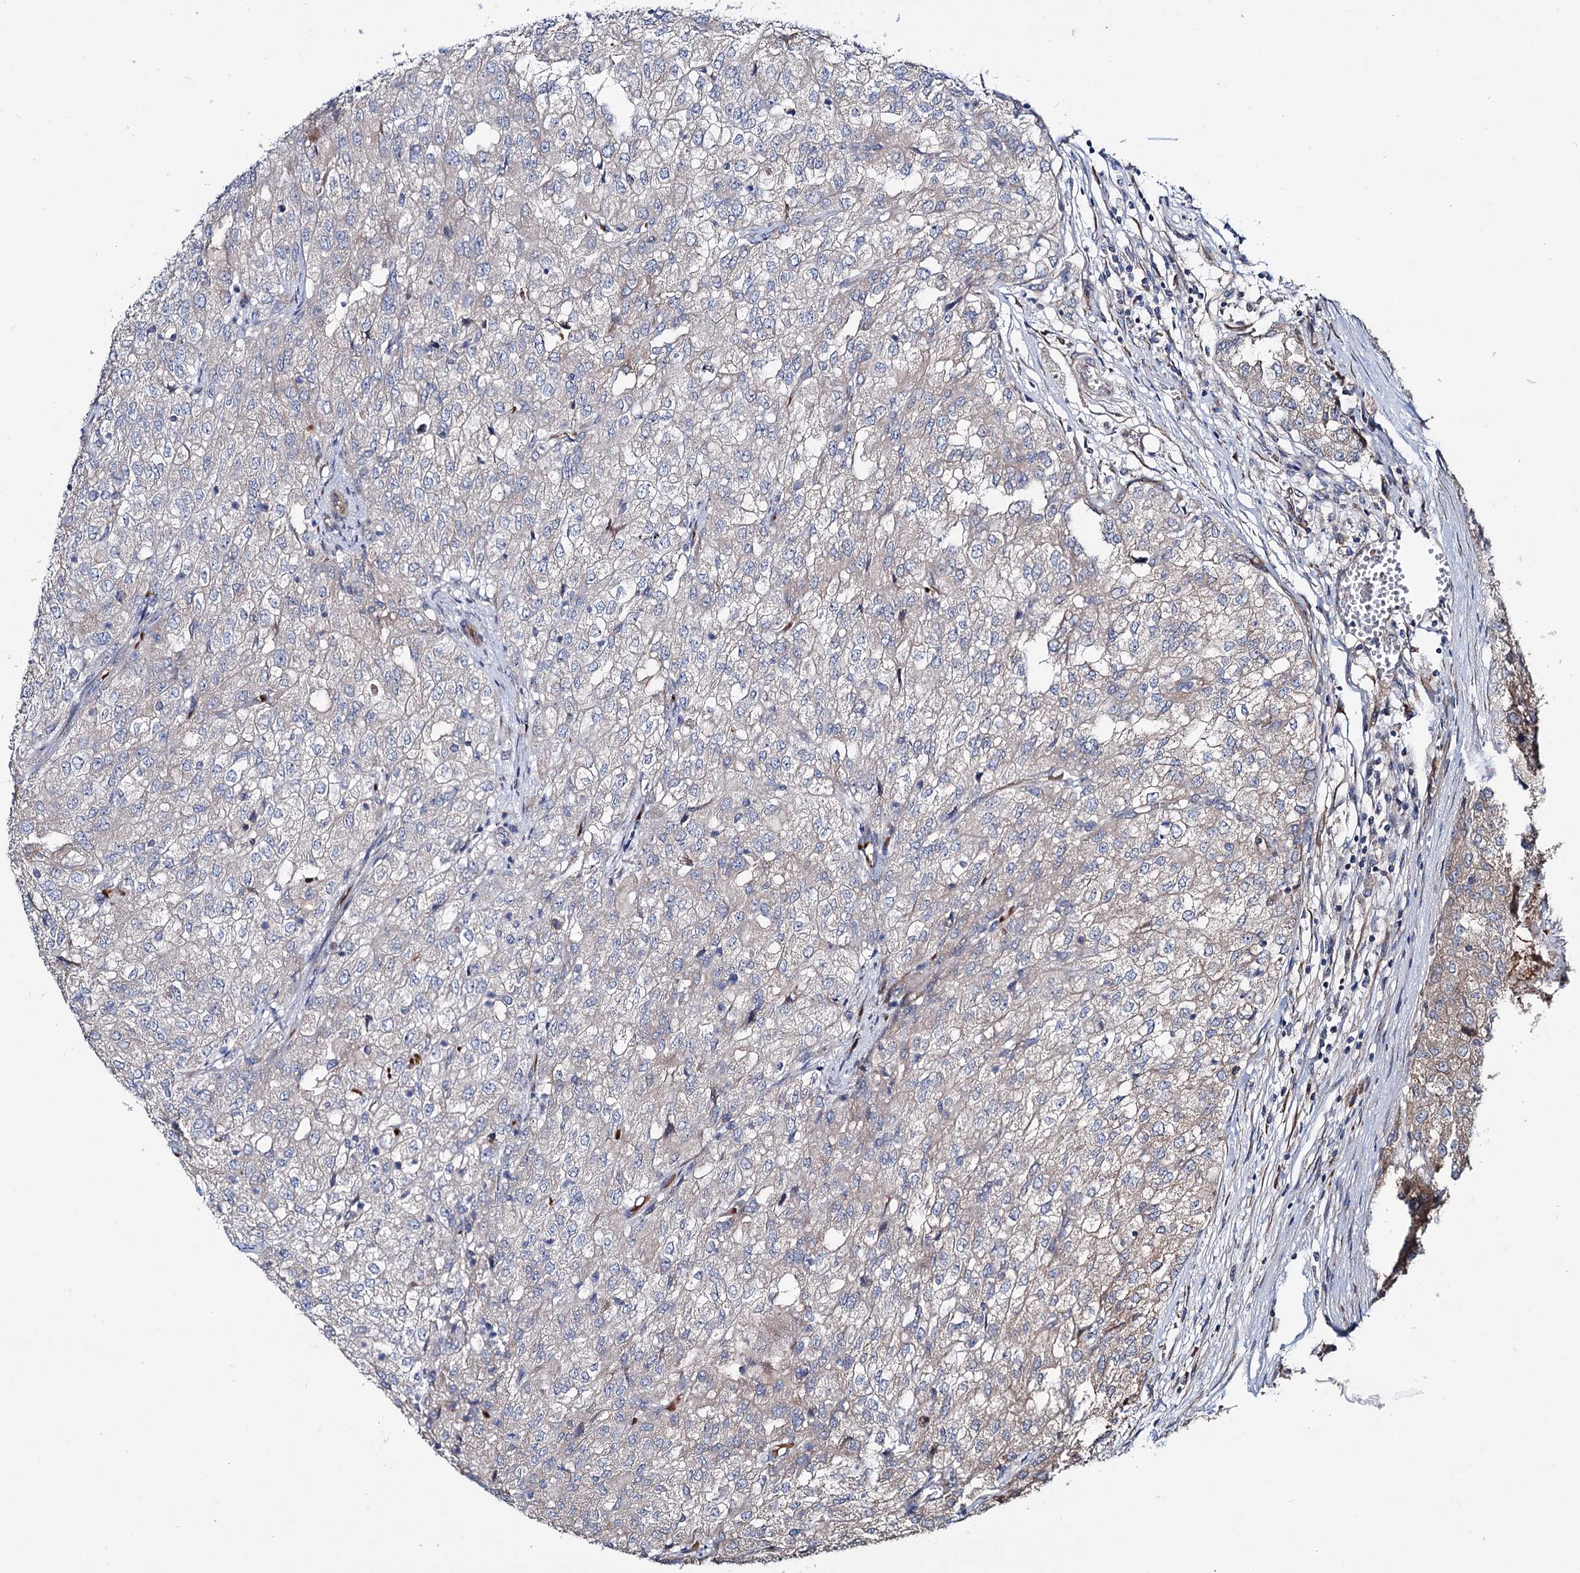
{"staining": {"intensity": "weak", "quantity": "<25%", "location": "cytoplasmic/membranous"}, "tissue": "renal cancer", "cell_type": "Tumor cells", "image_type": "cancer", "snomed": [{"axis": "morphology", "description": "Adenocarcinoma, NOS"}, {"axis": "topography", "description": "Kidney"}], "caption": "An immunohistochemistry (IHC) photomicrograph of renal cancer is shown. There is no staining in tumor cells of renal cancer. (Stains: DAB immunohistochemistry with hematoxylin counter stain, Microscopy: brightfield microscopy at high magnification).", "gene": "PTDSS2", "patient": {"sex": "female", "age": 54}}